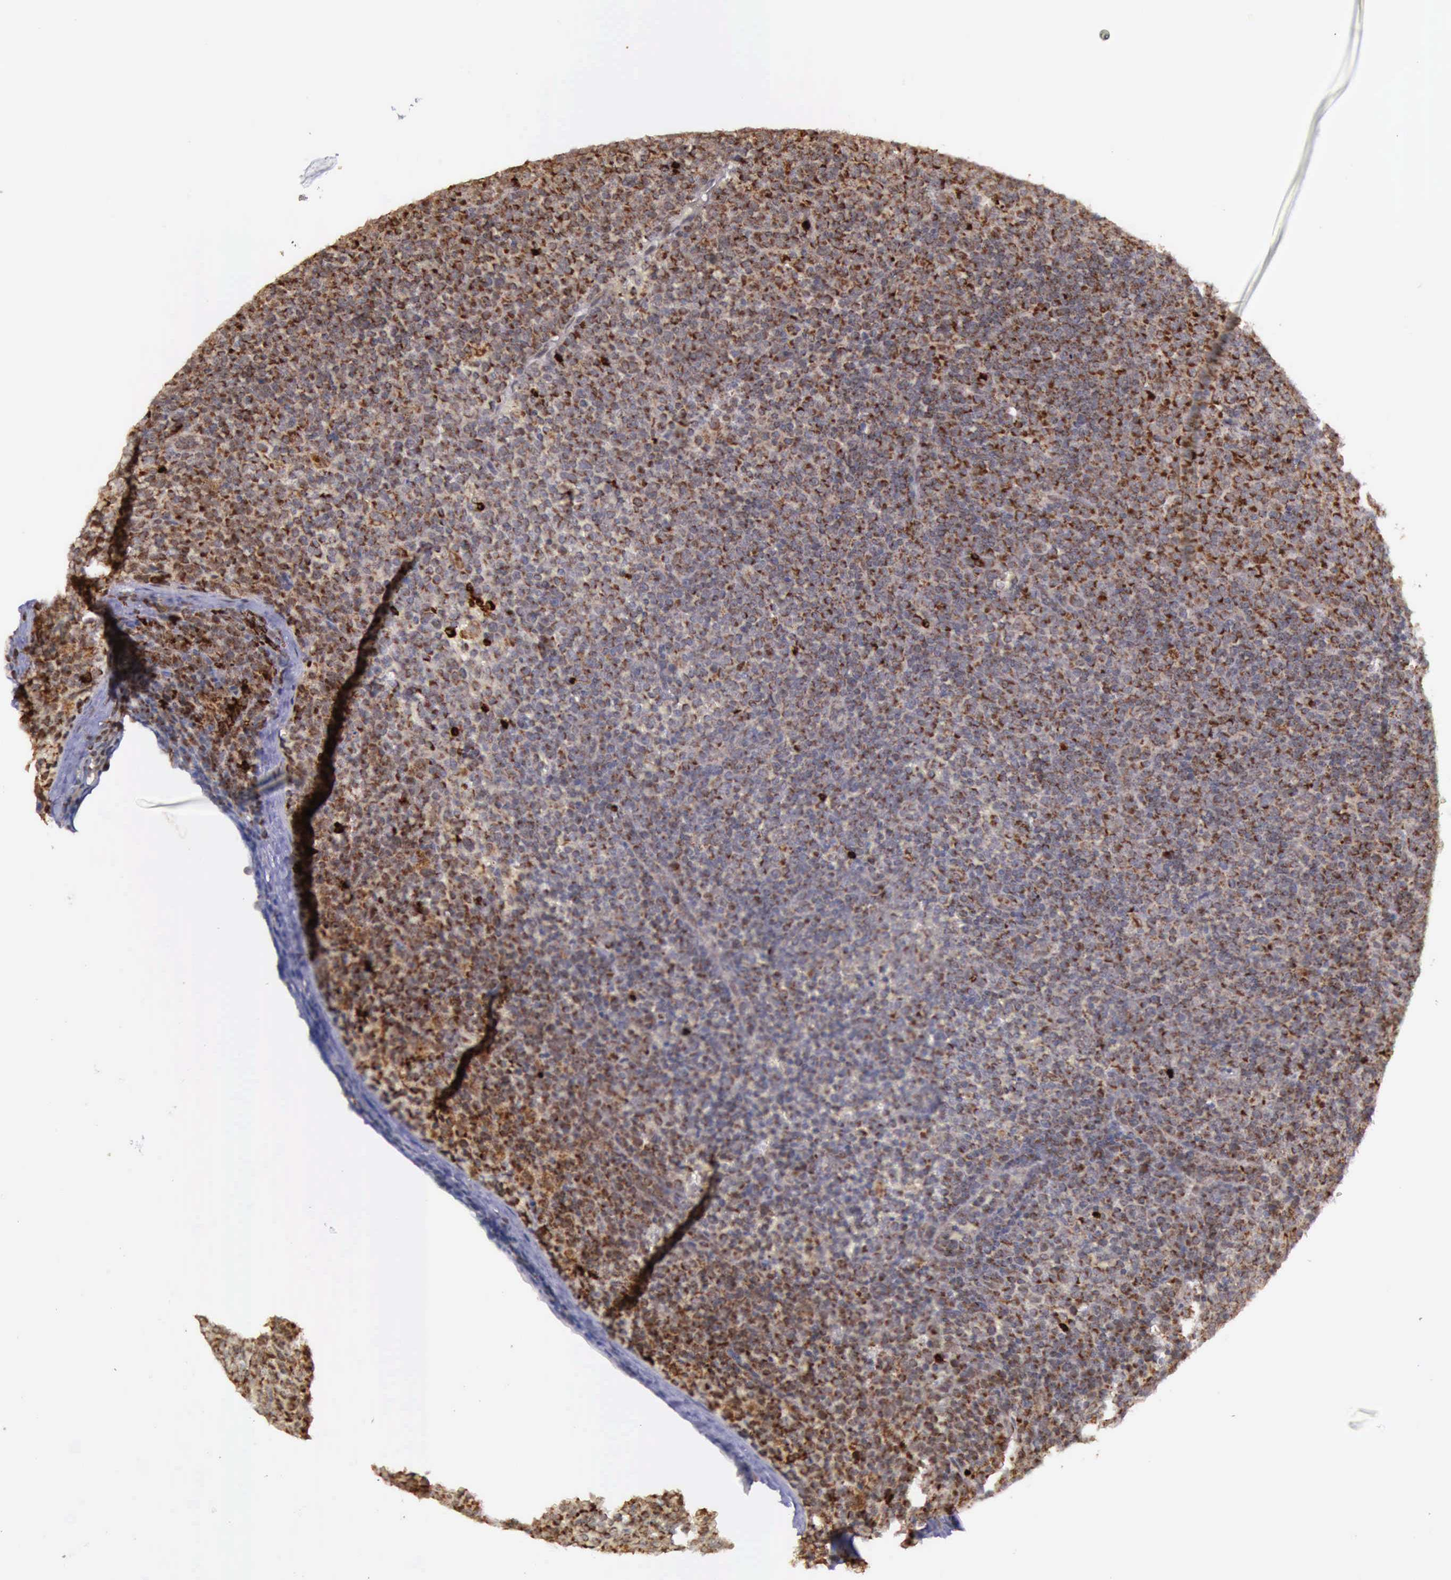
{"staining": {"intensity": "moderate", "quantity": ">75%", "location": "cytoplasmic/membranous"}, "tissue": "lymphoma", "cell_type": "Tumor cells", "image_type": "cancer", "snomed": [{"axis": "morphology", "description": "Malignant lymphoma, non-Hodgkin's type, Low grade"}, {"axis": "topography", "description": "Lymph node"}], "caption": "Protein staining of lymphoma tissue reveals moderate cytoplasmic/membranous positivity in approximately >75% of tumor cells.", "gene": "ARMCX3", "patient": {"sex": "male", "age": 50}}